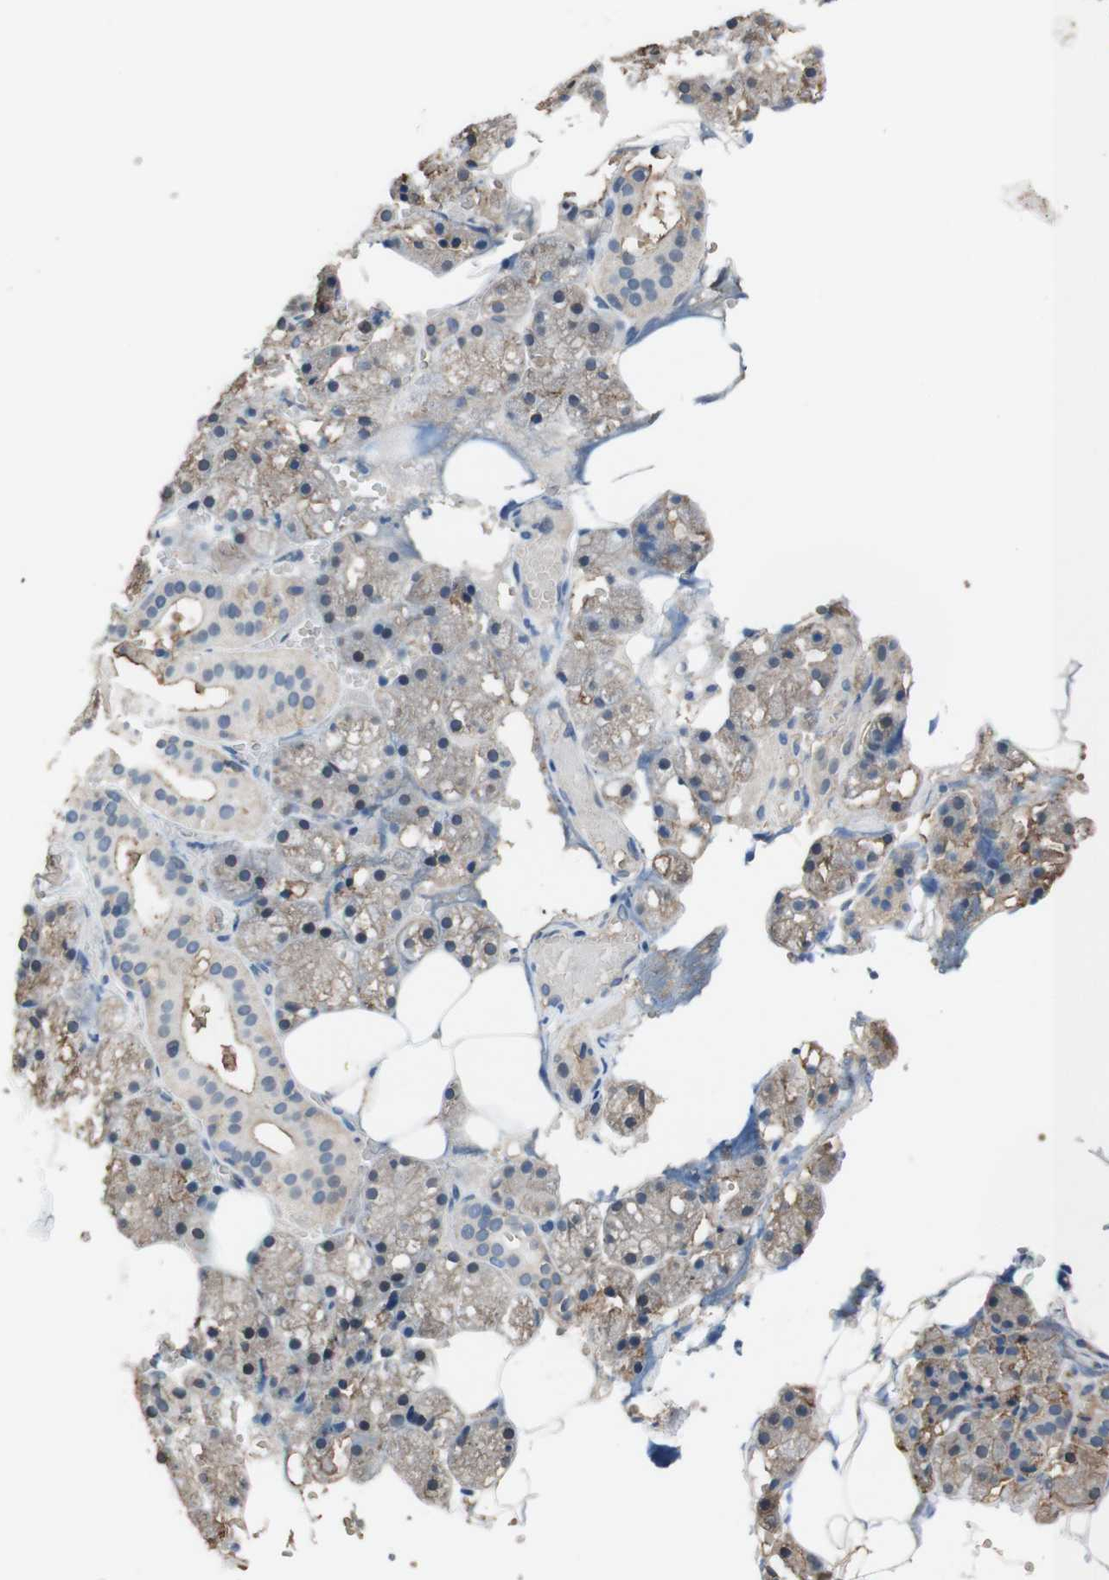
{"staining": {"intensity": "weak", "quantity": "25%-75%", "location": "cytoplasmic/membranous"}, "tissue": "salivary gland", "cell_type": "Glandular cells", "image_type": "normal", "snomed": [{"axis": "morphology", "description": "Normal tissue, NOS"}, {"axis": "topography", "description": "Salivary gland"}], "caption": "Immunohistochemistry (DAB (3,3'-diaminobenzidine)) staining of unremarkable salivary gland exhibits weak cytoplasmic/membranous protein positivity in approximately 25%-75% of glandular cells. The staining was performed using DAB (3,3'-diaminobenzidine), with brown indicating positive protein expression. Nuclei are stained blue with hematoxylin.", "gene": "ATP2B1", "patient": {"sex": "male", "age": 62}}